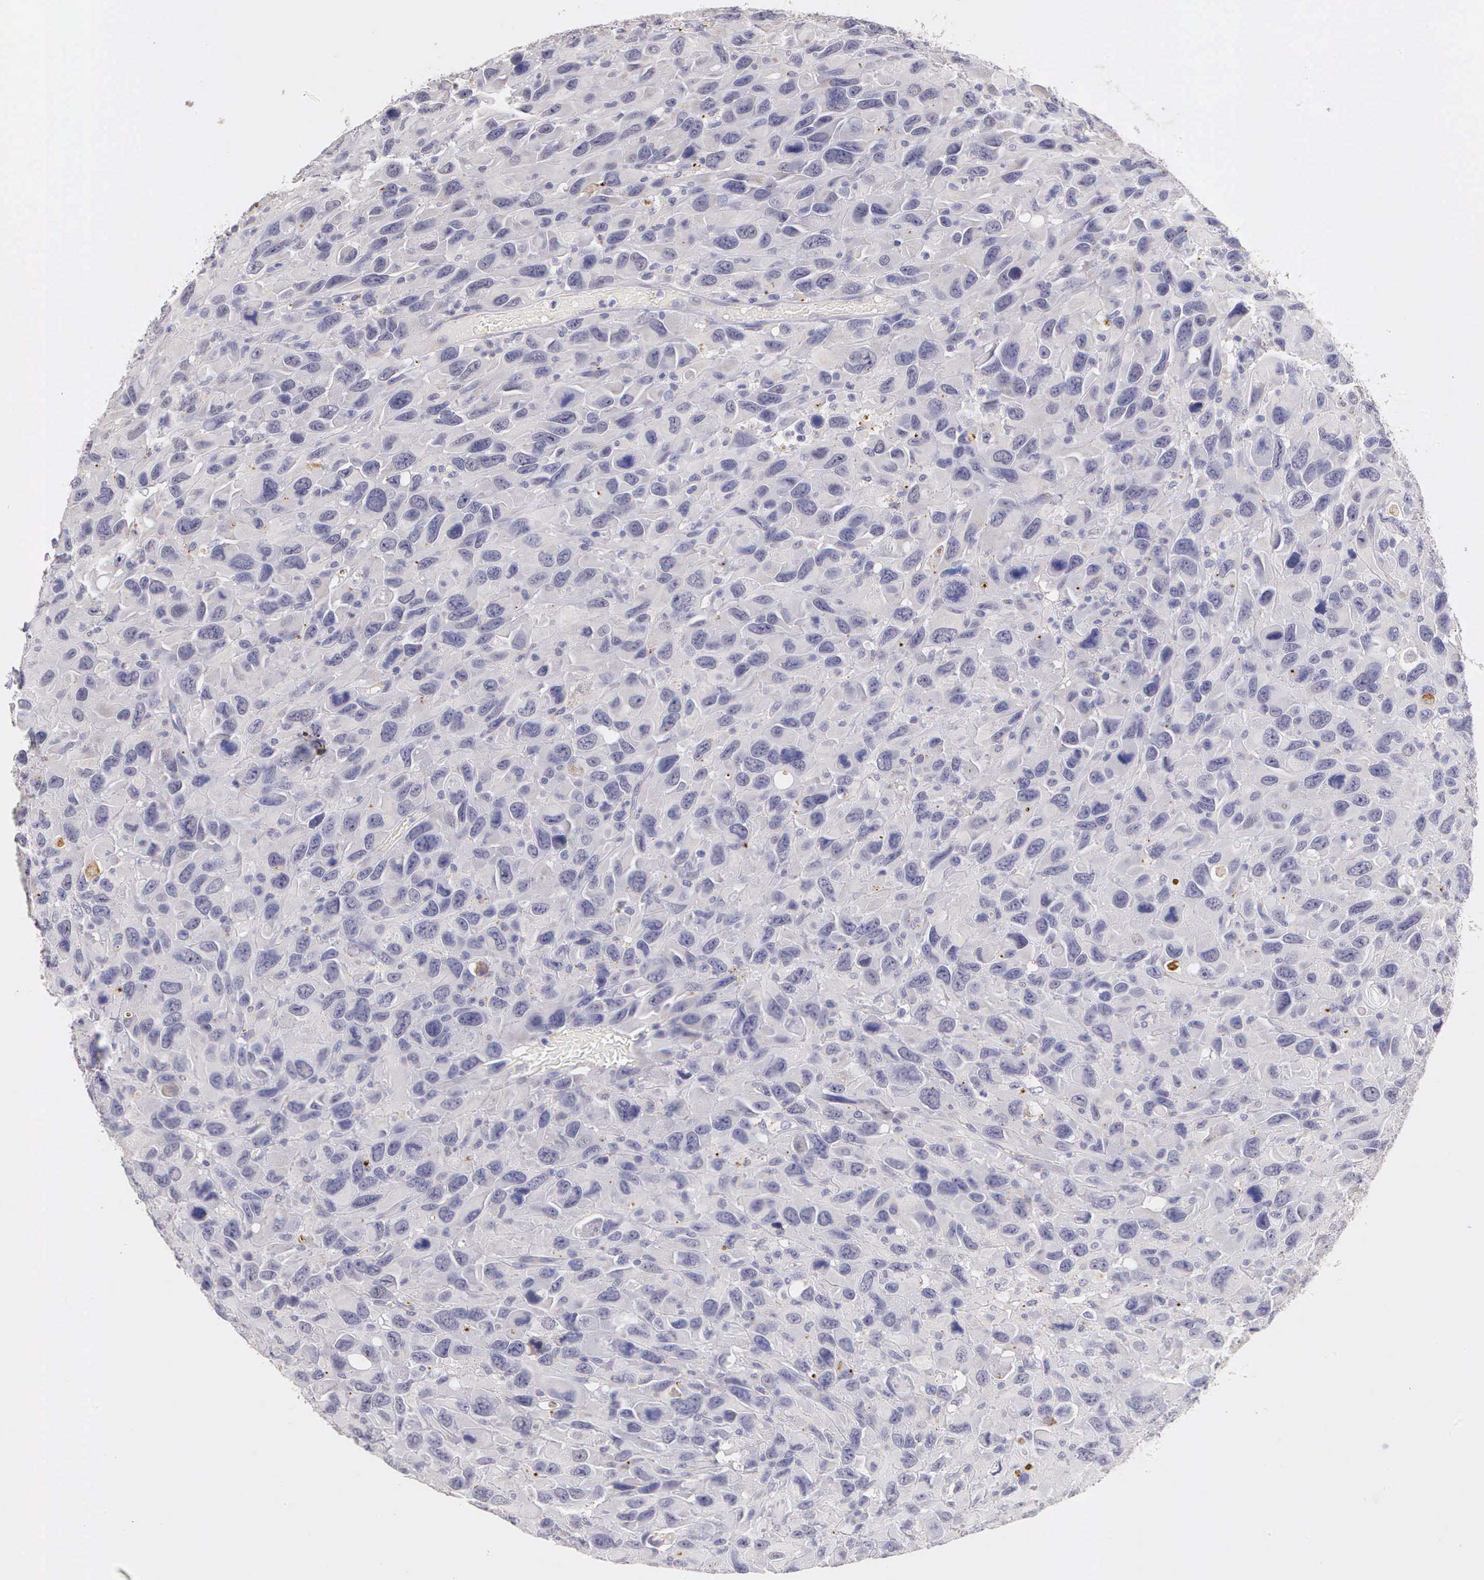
{"staining": {"intensity": "negative", "quantity": "none", "location": "none"}, "tissue": "renal cancer", "cell_type": "Tumor cells", "image_type": "cancer", "snomed": [{"axis": "morphology", "description": "Adenocarcinoma, NOS"}, {"axis": "topography", "description": "Kidney"}], "caption": "This is an immunohistochemistry (IHC) micrograph of human renal cancer. There is no staining in tumor cells.", "gene": "ESR1", "patient": {"sex": "male", "age": 79}}